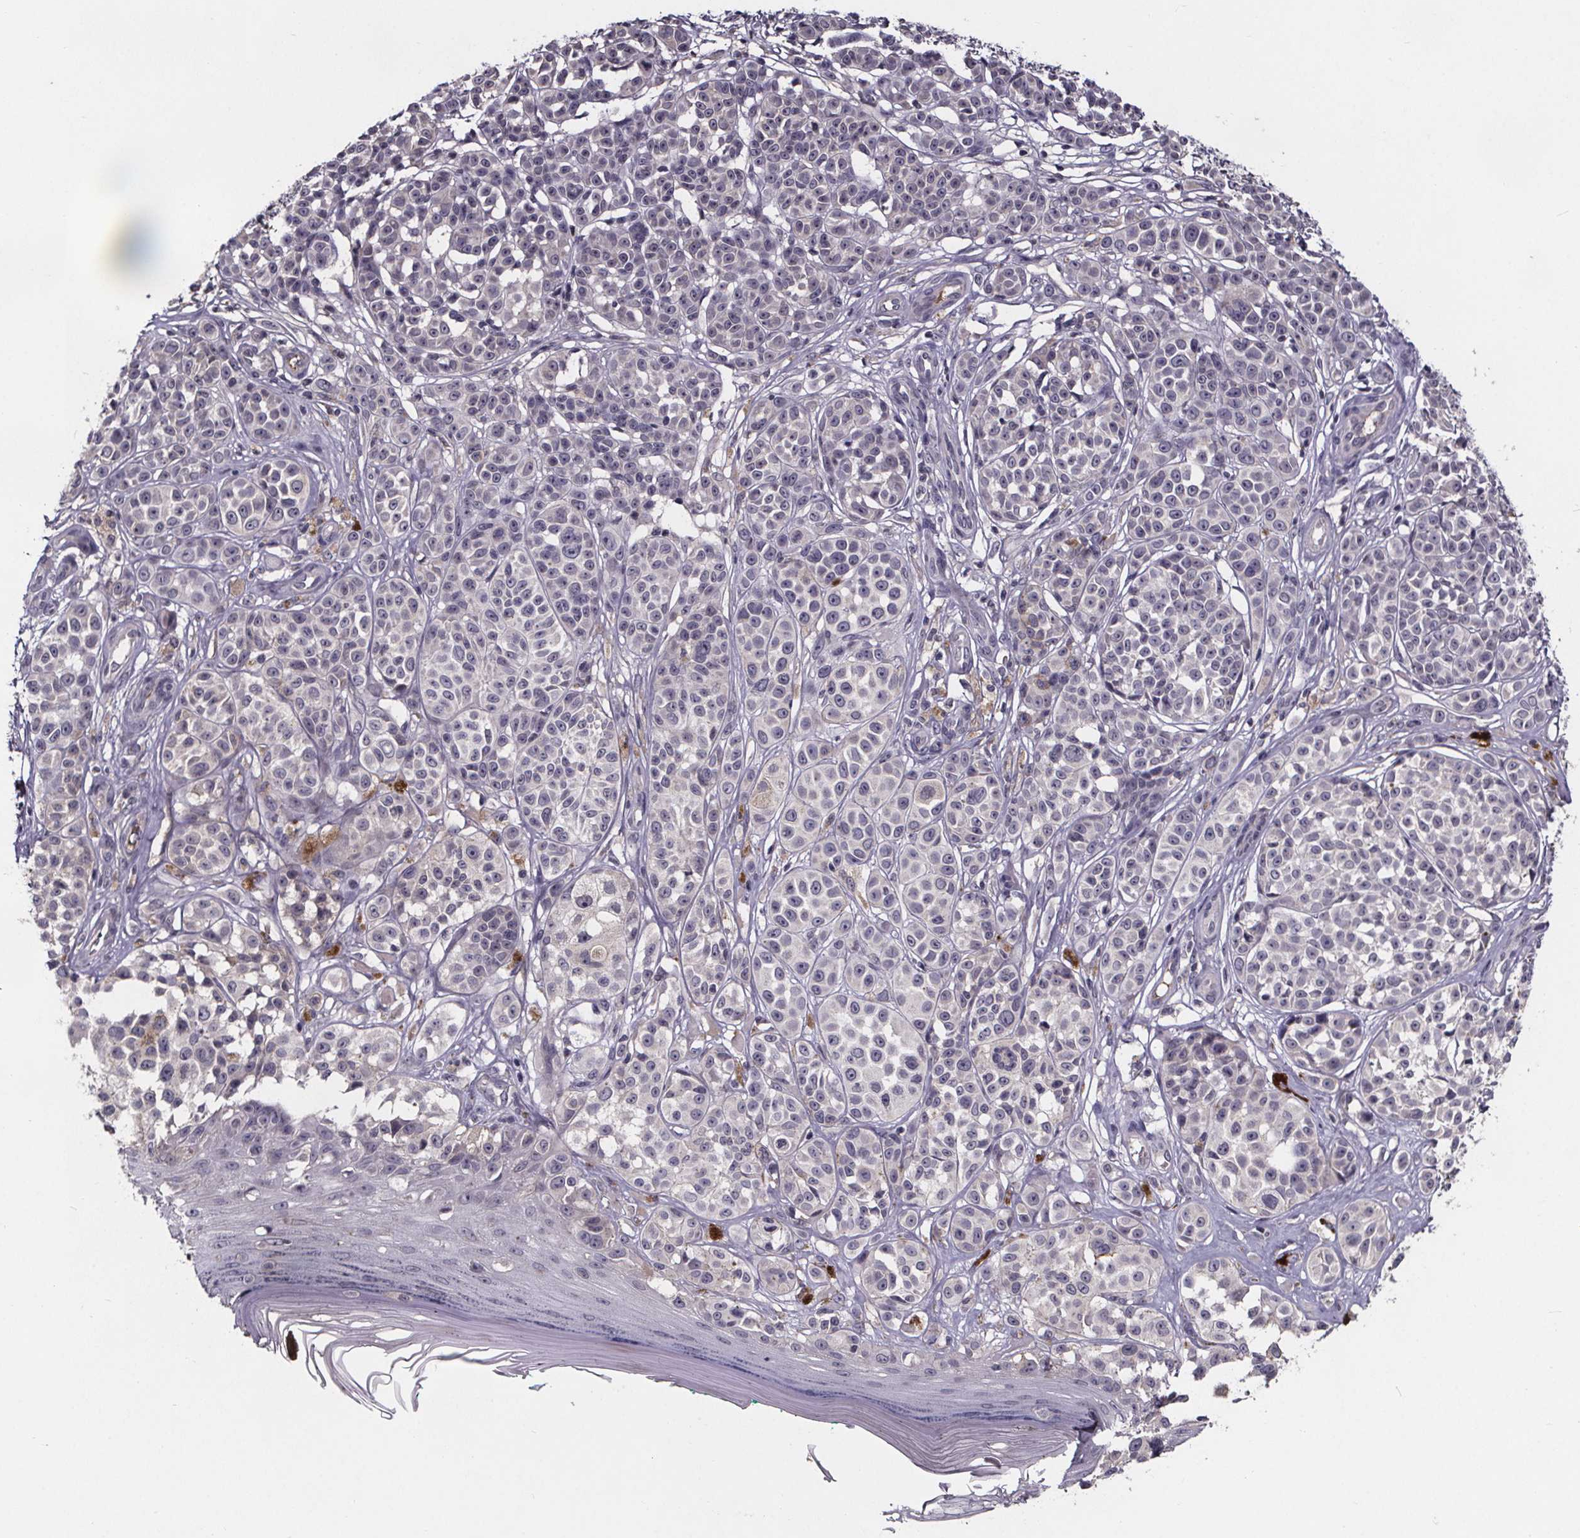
{"staining": {"intensity": "negative", "quantity": "none", "location": "none"}, "tissue": "melanoma", "cell_type": "Tumor cells", "image_type": "cancer", "snomed": [{"axis": "morphology", "description": "Malignant melanoma, NOS"}, {"axis": "topography", "description": "Skin"}], "caption": "High magnification brightfield microscopy of melanoma stained with DAB (brown) and counterstained with hematoxylin (blue): tumor cells show no significant staining. Brightfield microscopy of IHC stained with DAB (3,3'-diaminobenzidine) (brown) and hematoxylin (blue), captured at high magnification.", "gene": "NPHP4", "patient": {"sex": "female", "age": 90}}